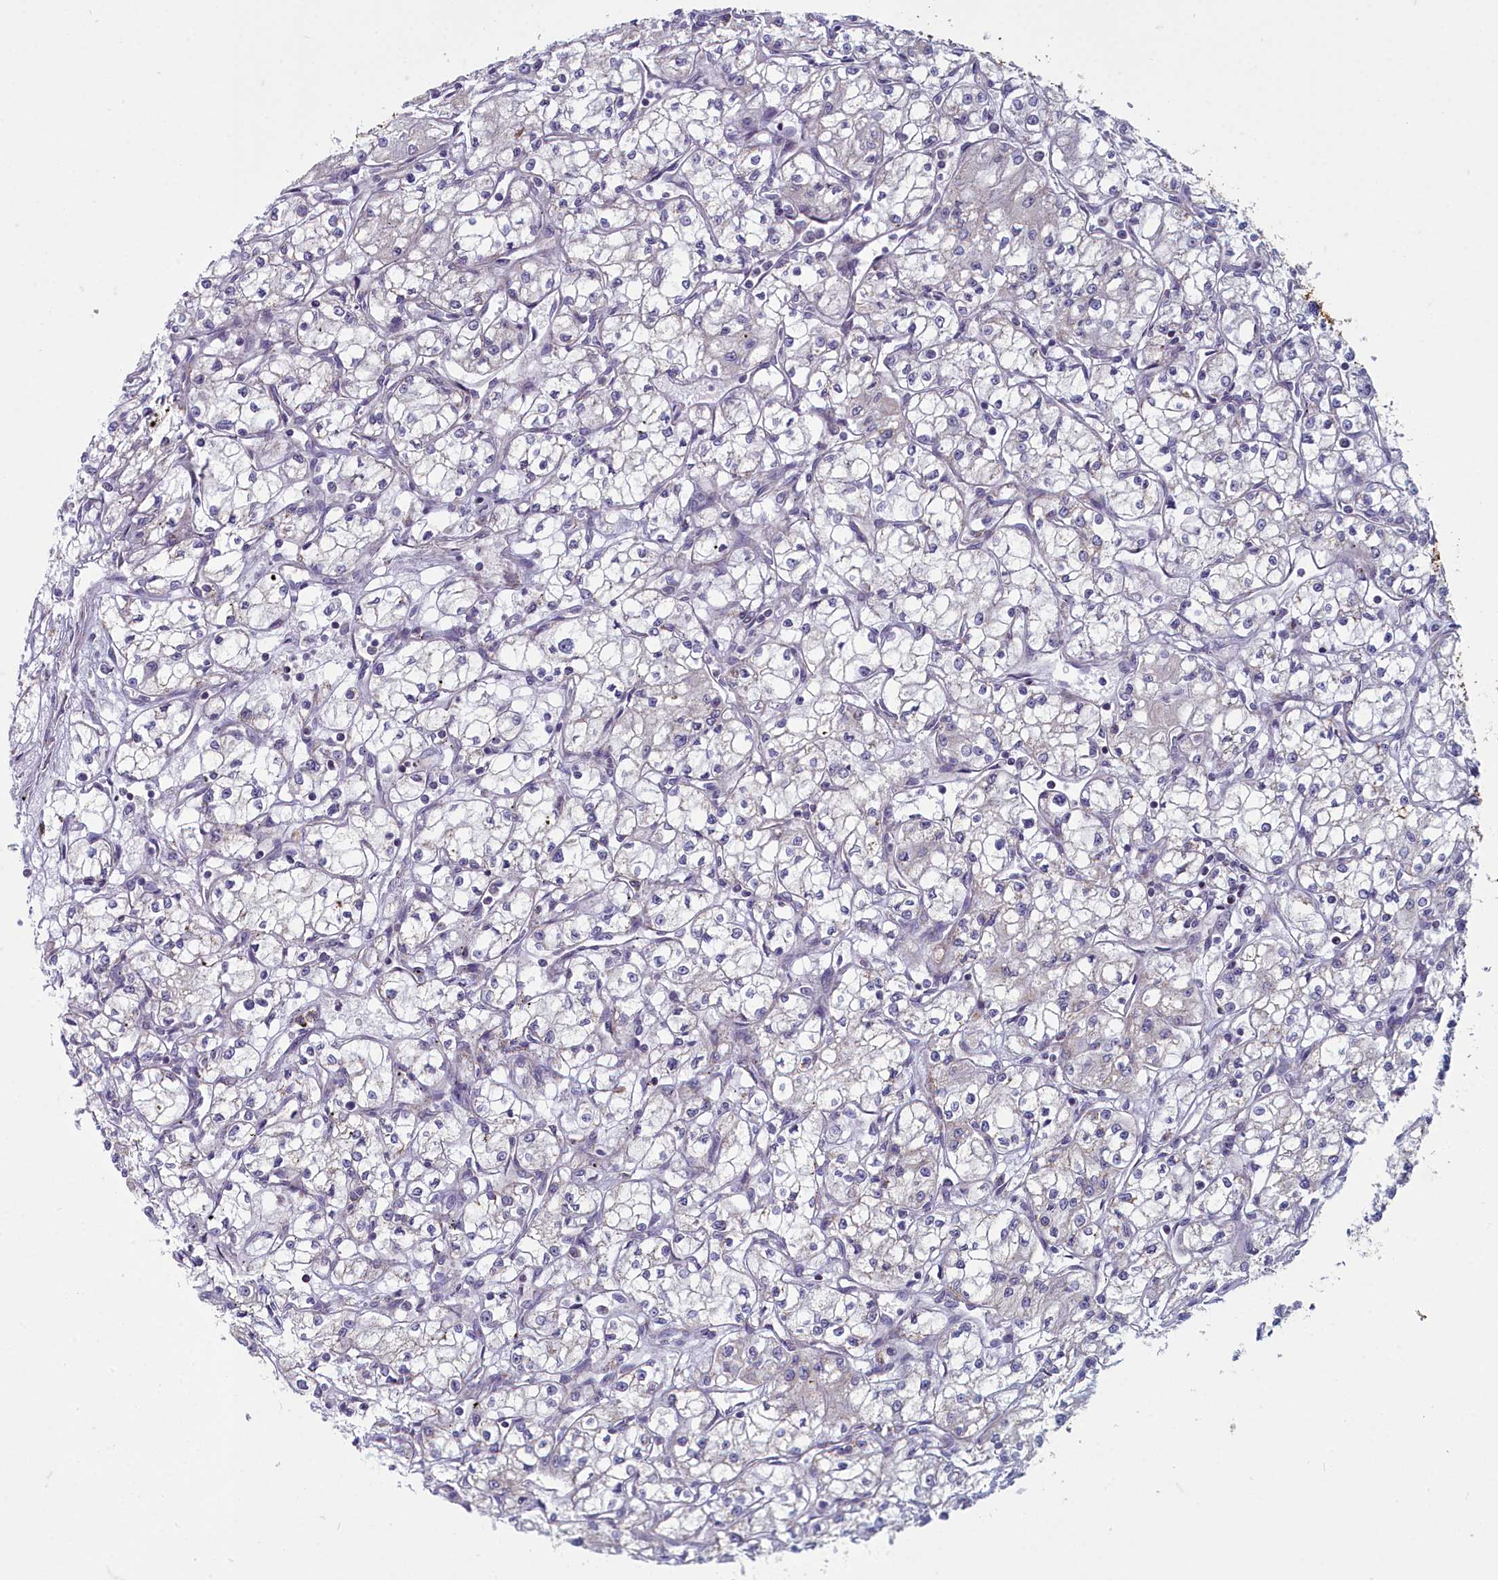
{"staining": {"intensity": "negative", "quantity": "none", "location": "none"}, "tissue": "renal cancer", "cell_type": "Tumor cells", "image_type": "cancer", "snomed": [{"axis": "morphology", "description": "Adenocarcinoma, NOS"}, {"axis": "topography", "description": "Kidney"}], "caption": "A high-resolution micrograph shows immunohistochemistry staining of renal cancer (adenocarcinoma), which shows no significant expression in tumor cells.", "gene": "INSYN2A", "patient": {"sex": "male", "age": 59}}